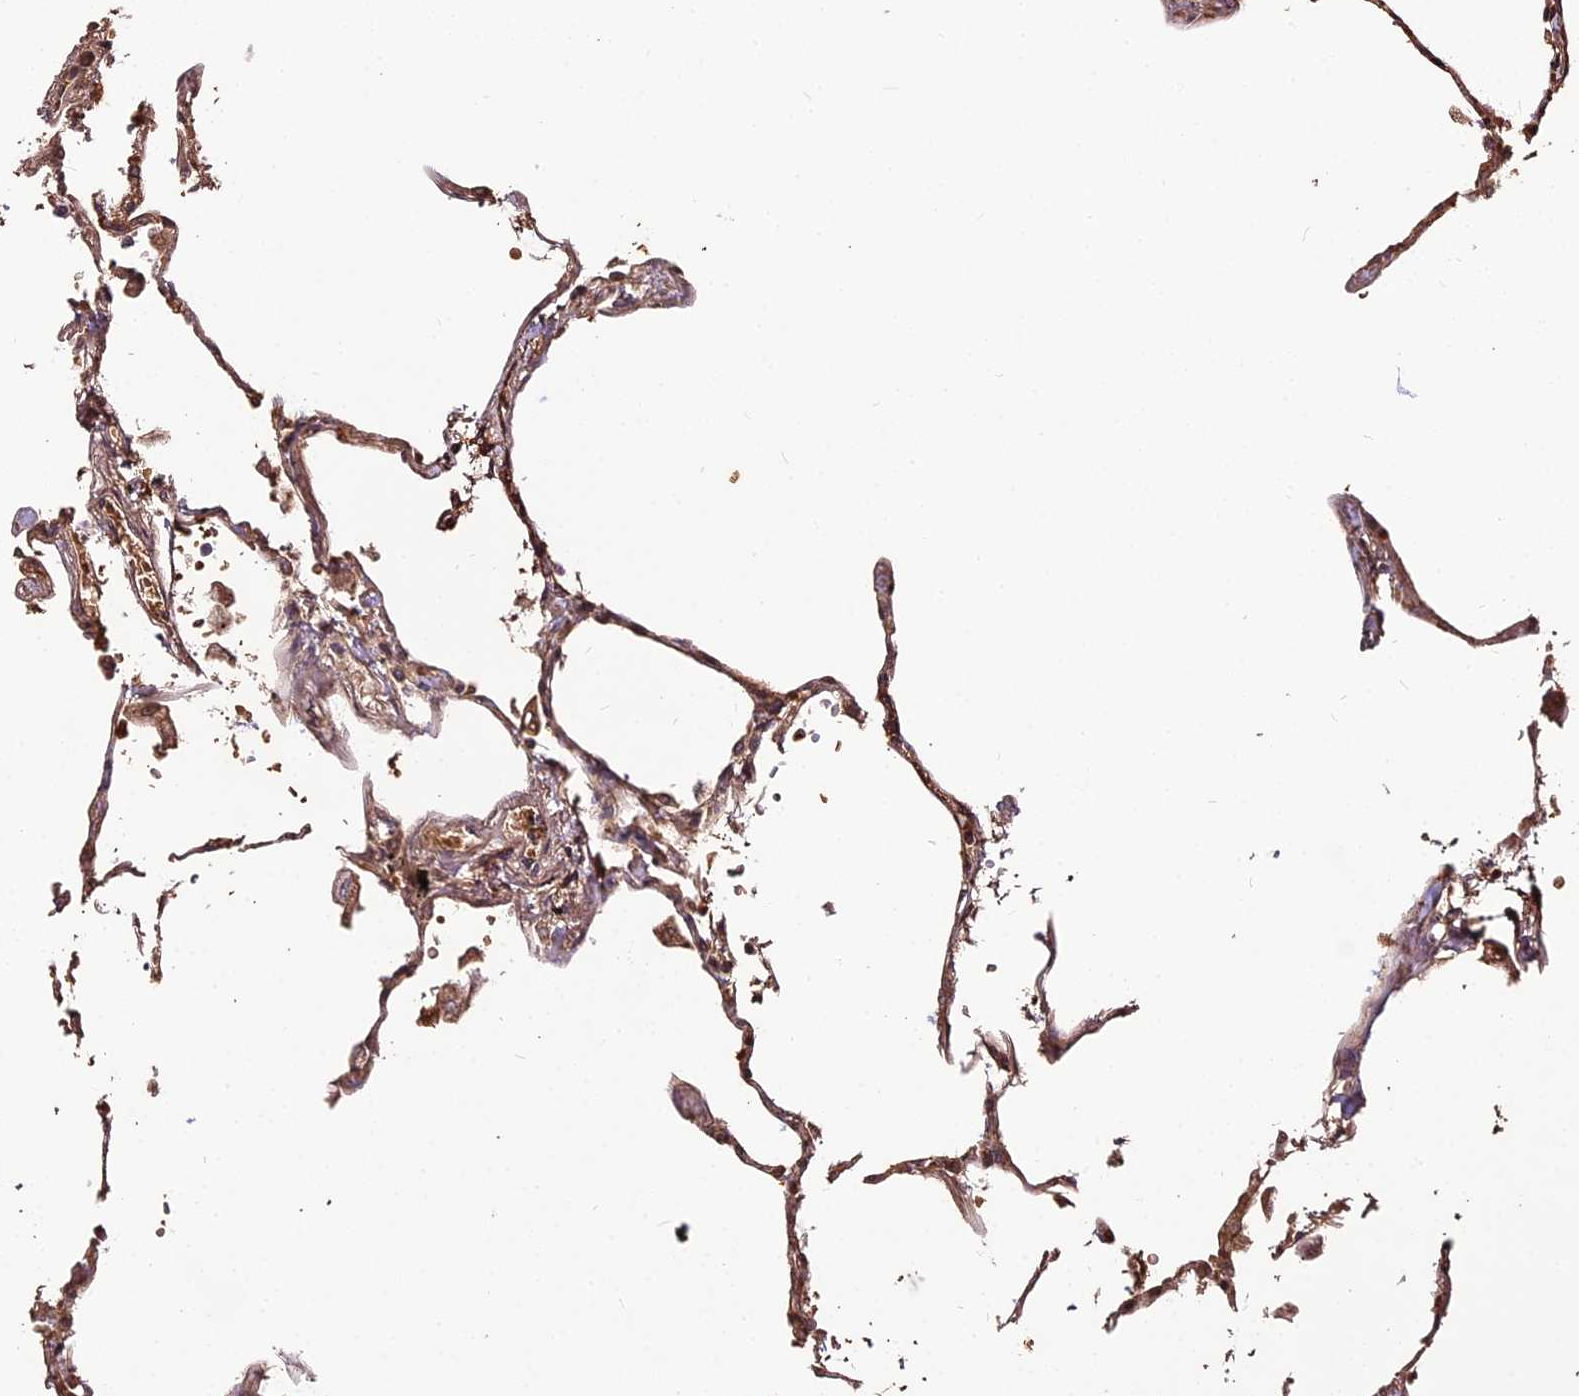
{"staining": {"intensity": "moderate", "quantity": ">75%", "location": "cytoplasmic/membranous"}, "tissue": "lung", "cell_type": "Alveolar cells", "image_type": "normal", "snomed": [{"axis": "morphology", "description": "Normal tissue, NOS"}, {"axis": "topography", "description": "Lung"}], "caption": "Lung stained with DAB immunohistochemistry (IHC) displays medium levels of moderate cytoplasmic/membranous expression in approximately >75% of alveolar cells.", "gene": "ZDBF2", "patient": {"sex": "female", "age": 67}}